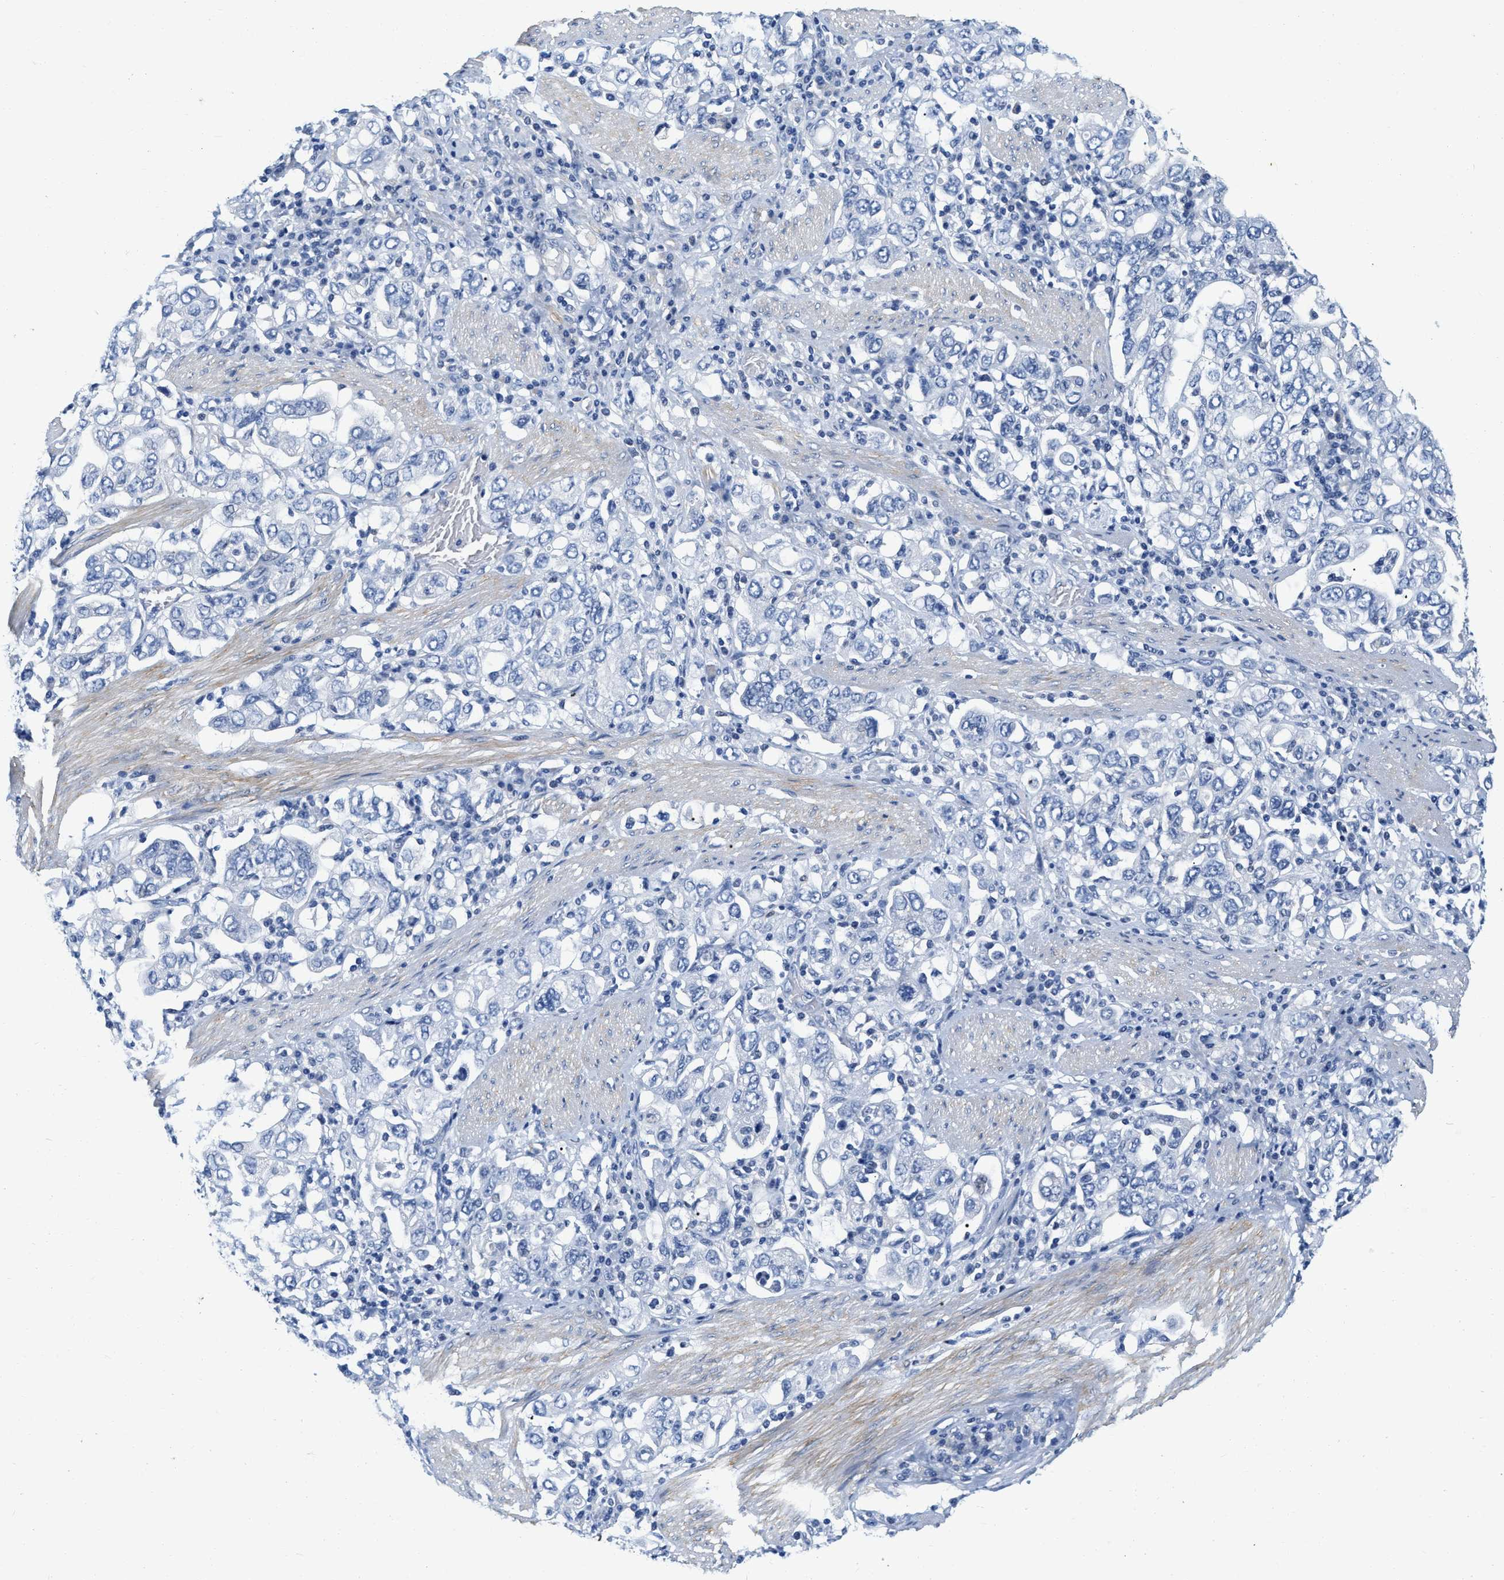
{"staining": {"intensity": "negative", "quantity": "none", "location": "none"}, "tissue": "stomach cancer", "cell_type": "Tumor cells", "image_type": "cancer", "snomed": [{"axis": "morphology", "description": "Adenocarcinoma, NOS"}, {"axis": "topography", "description": "Stomach, upper"}], "caption": "Immunohistochemistry image of human stomach cancer (adenocarcinoma) stained for a protein (brown), which reveals no staining in tumor cells.", "gene": "EIF2AK2", "patient": {"sex": "male", "age": 62}}